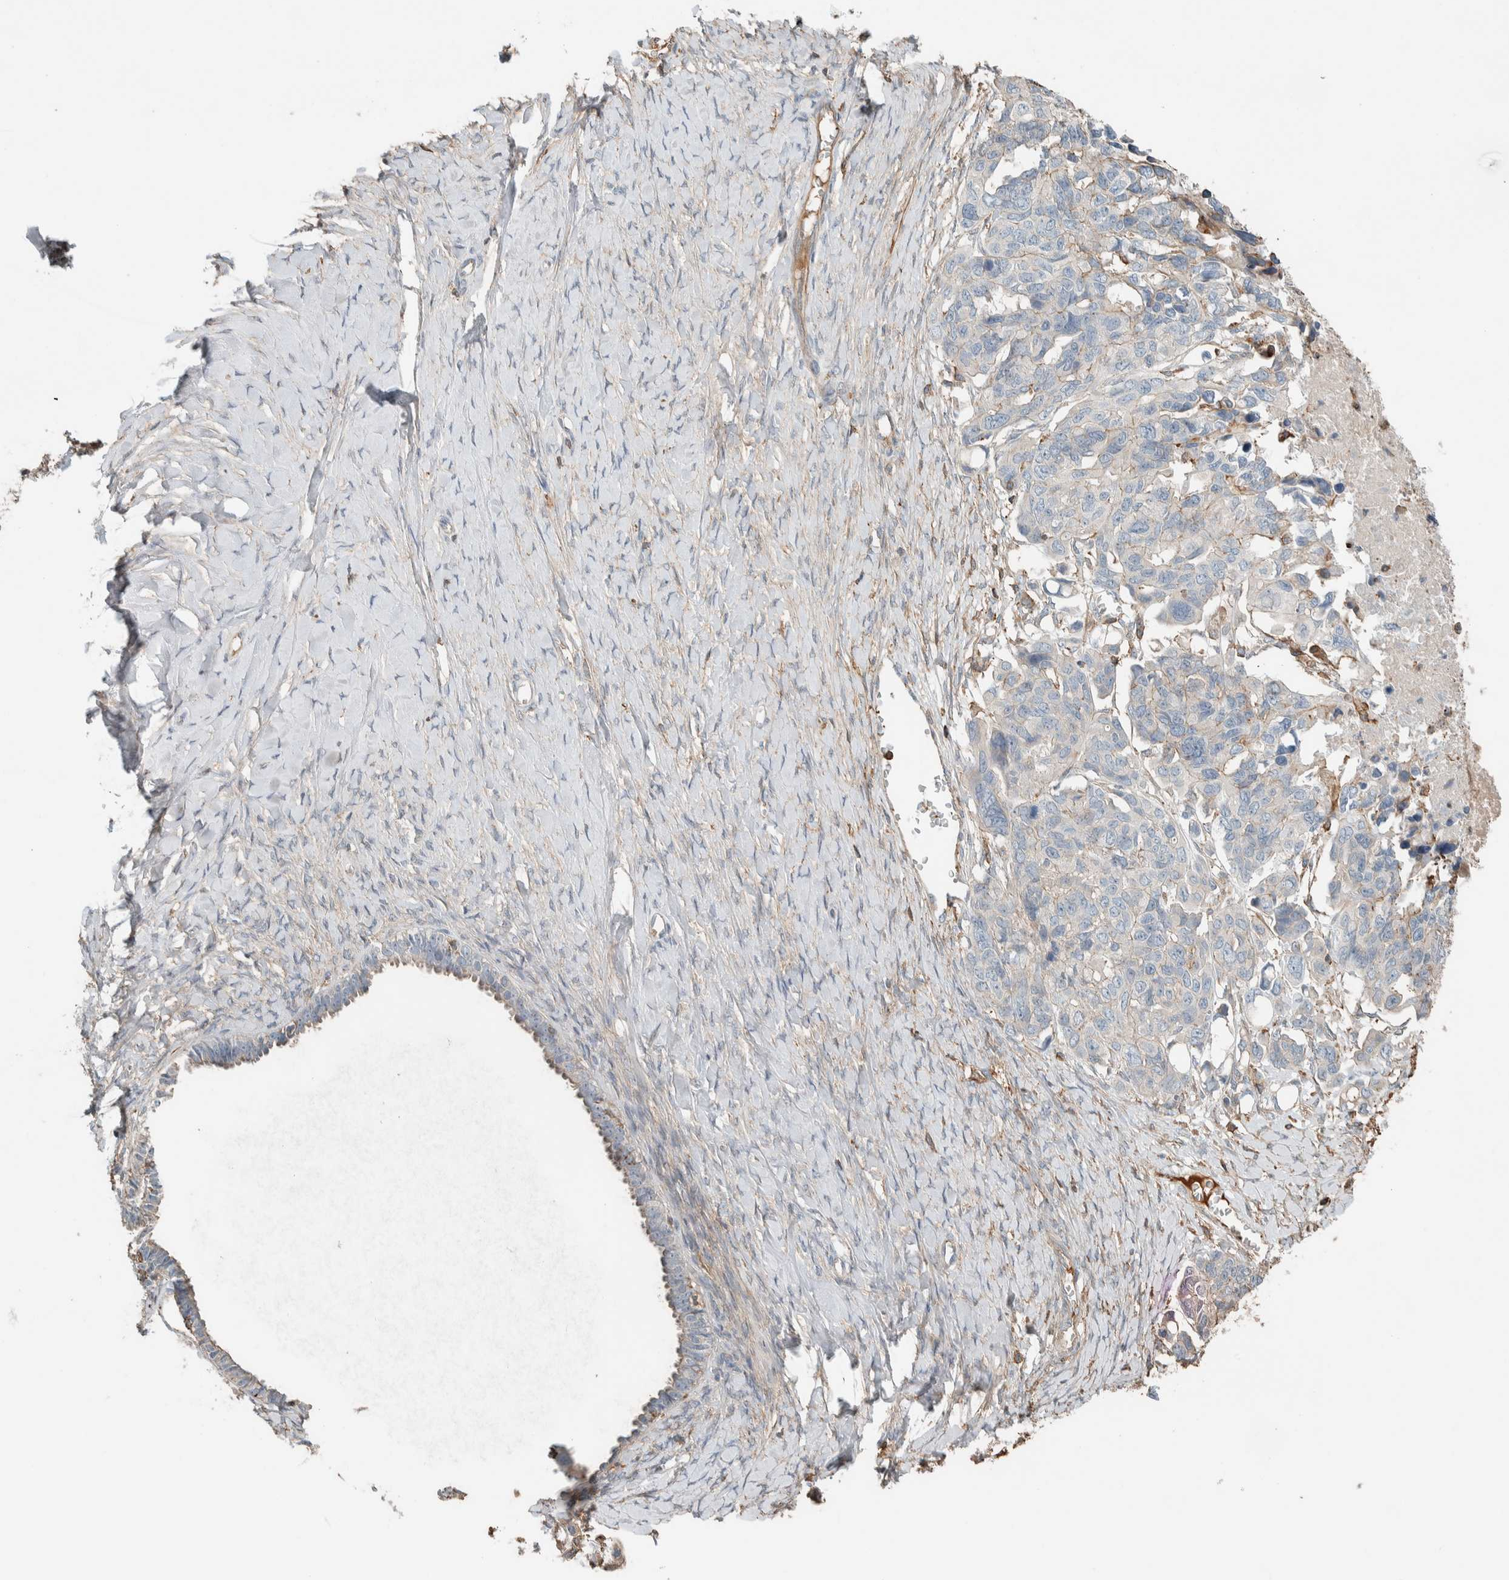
{"staining": {"intensity": "negative", "quantity": "none", "location": "none"}, "tissue": "ovarian cancer", "cell_type": "Tumor cells", "image_type": "cancer", "snomed": [{"axis": "morphology", "description": "Cystadenocarcinoma, serous, NOS"}, {"axis": "topography", "description": "Ovary"}], "caption": "The histopathology image exhibits no staining of tumor cells in ovarian serous cystadenocarcinoma.", "gene": "CTBP2", "patient": {"sex": "female", "age": 79}}